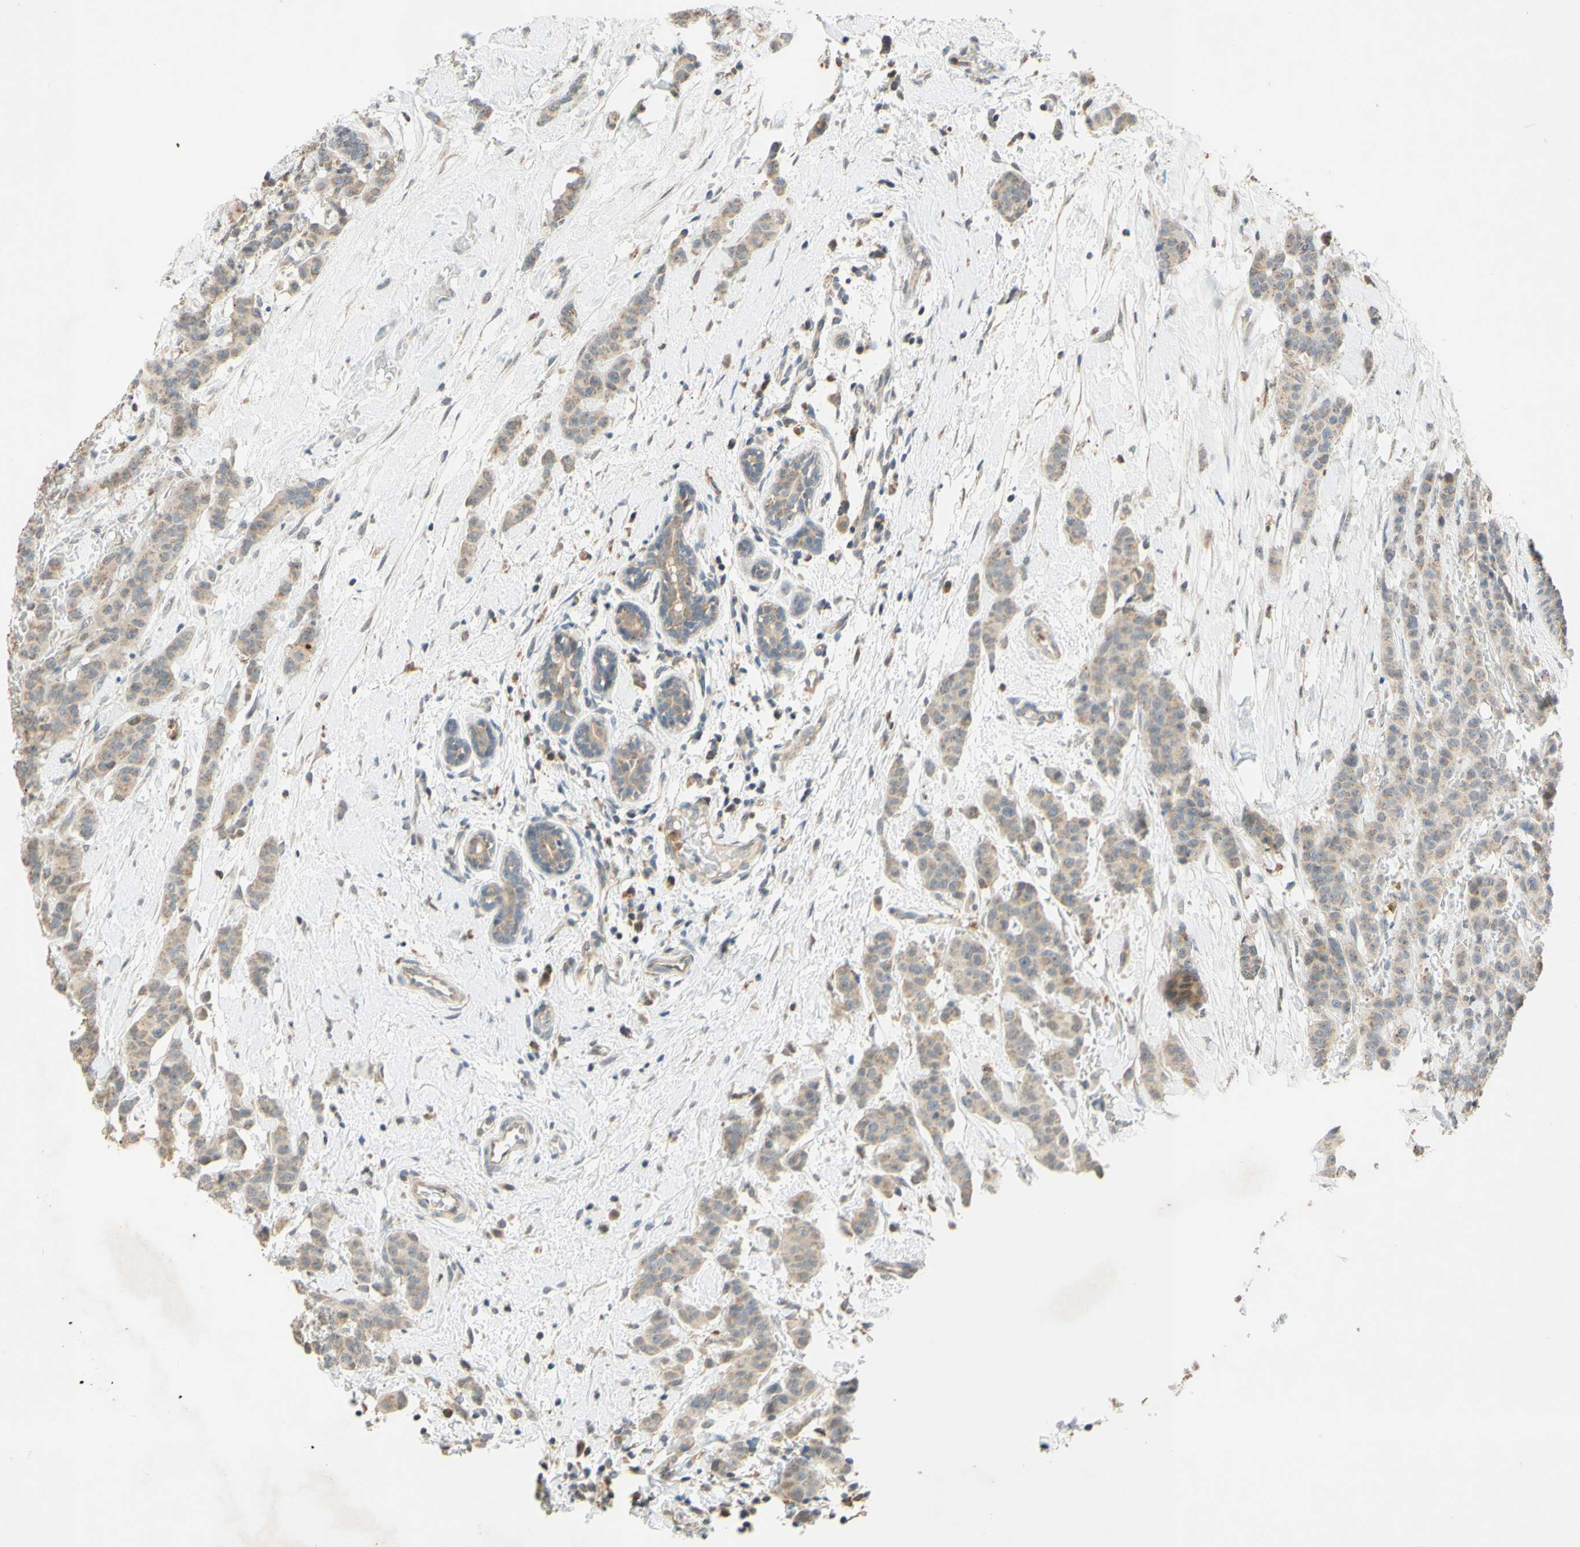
{"staining": {"intensity": "weak", "quantity": ">75%", "location": "cytoplasmic/membranous"}, "tissue": "breast cancer", "cell_type": "Tumor cells", "image_type": "cancer", "snomed": [{"axis": "morphology", "description": "Normal tissue, NOS"}, {"axis": "morphology", "description": "Duct carcinoma"}, {"axis": "topography", "description": "Breast"}], "caption": "Breast cancer stained with a protein marker reveals weak staining in tumor cells.", "gene": "GATA1", "patient": {"sex": "female", "age": 40}}